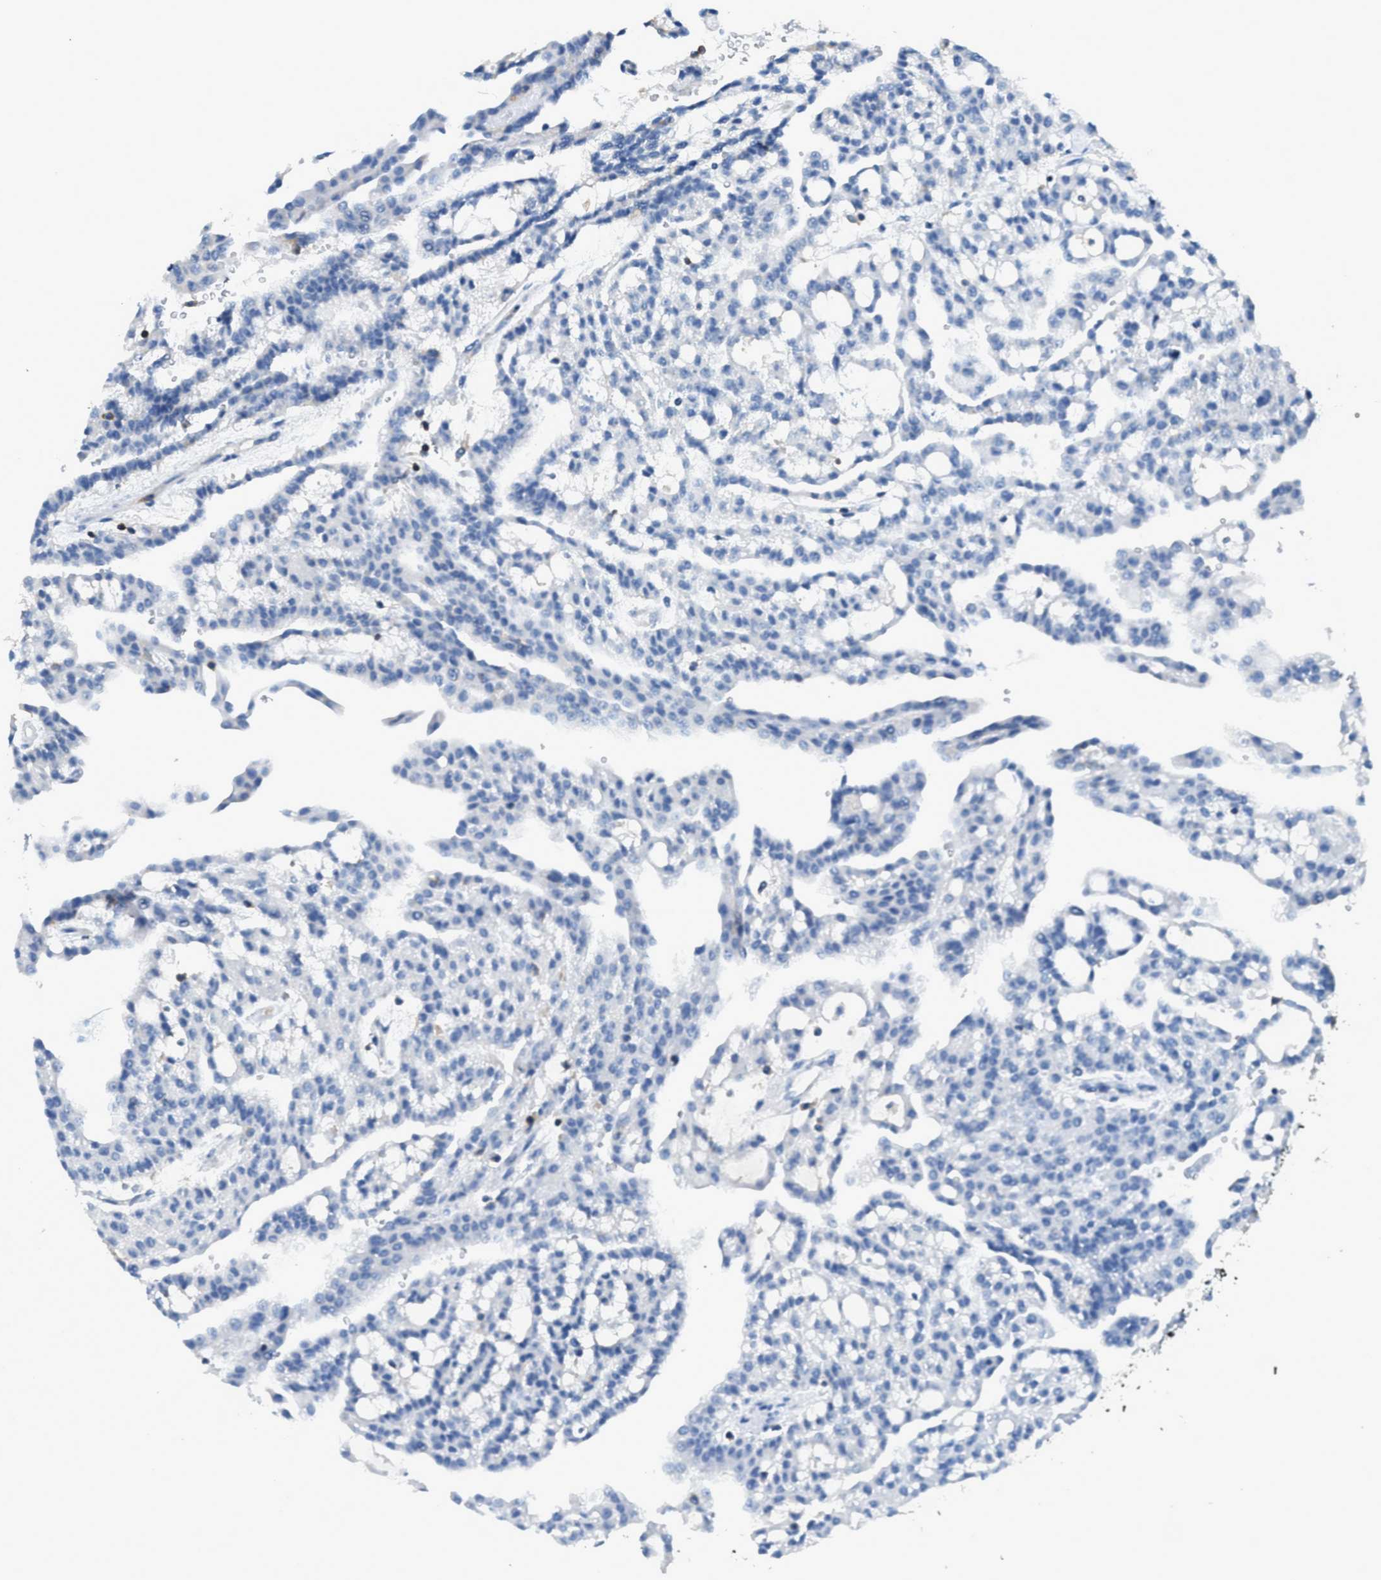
{"staining": {"intensity": "negative", "quantity": "none", "location": "none"}, "tissue": "renal cancer", "cell_type": "Tumor cells", "image_type": "cancer", "snomed": [{"axis": "morphology", "description": "Adenocarcinoma, NOS"}, {"axis": "topography", "description": "Kidney"}], "caption": "Micrograph shows no protein staining in tumor cells of renal adenocarcinoma tissue.", "gene": "FAM151A", "patient": {"sex": "male", "age": 63}}